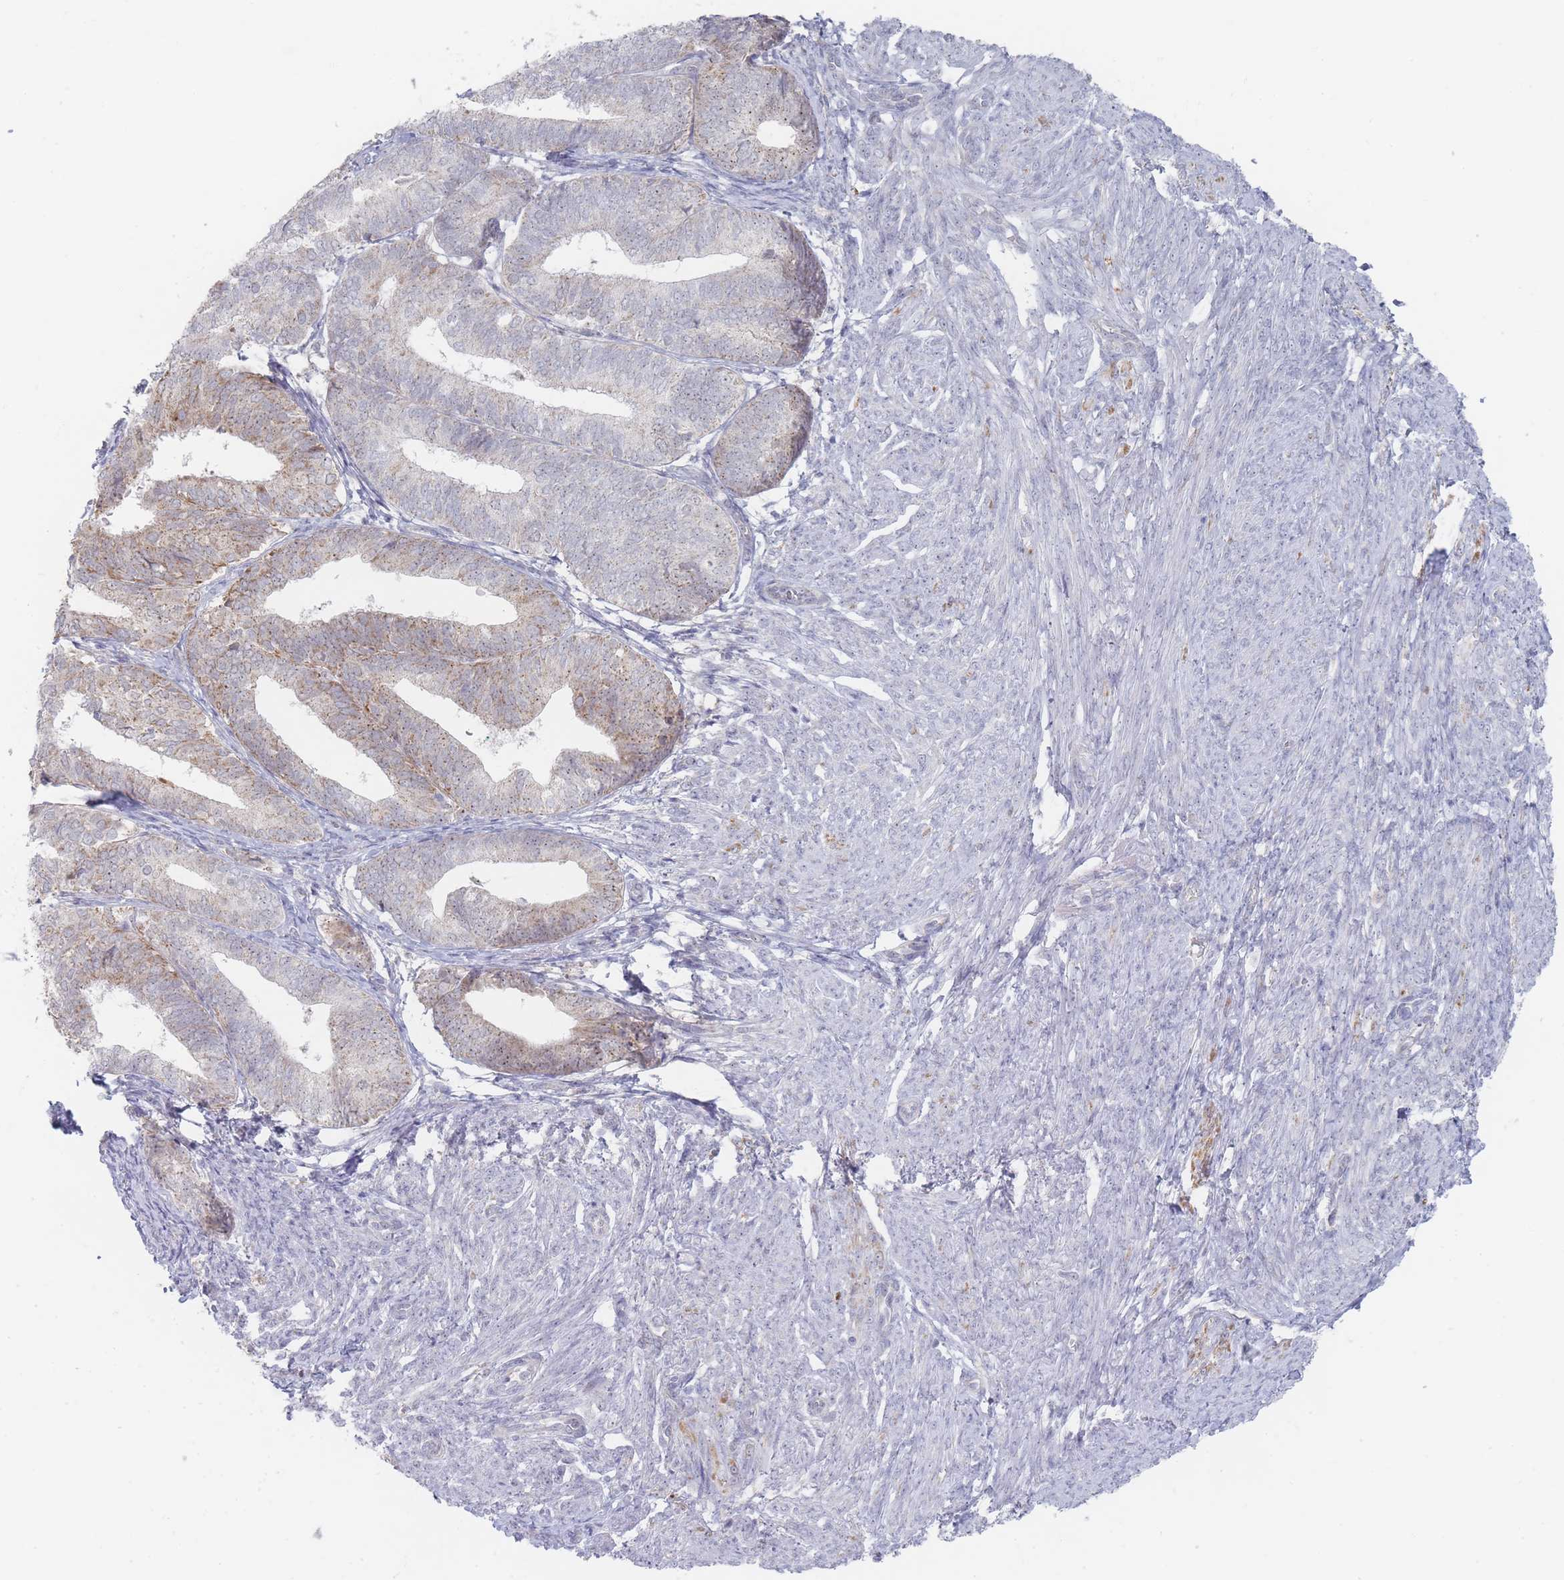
{"staining": {"intensity": "weak", "quantity": "25%-75%", "location": "cytoplasmic/membranous"}, "tissue": "endometrial cancer", "cell_type": "Tumor cells", "image_type": "cancer", "snomed": [{"axis": "morphology", "description": "Adenocarcinoma, NOS"}, {"axis": "topography", "description": "Endometrium"}], "caption": "Immunohistochemistry (IHC) (DAB) staining of endometrial cancer reveals weak cytoplasmic/membranous protein expression in about 25%-75% of tumor cells.", "gene": "RNF8", "patient": {"sex": "female", "age": 87}}